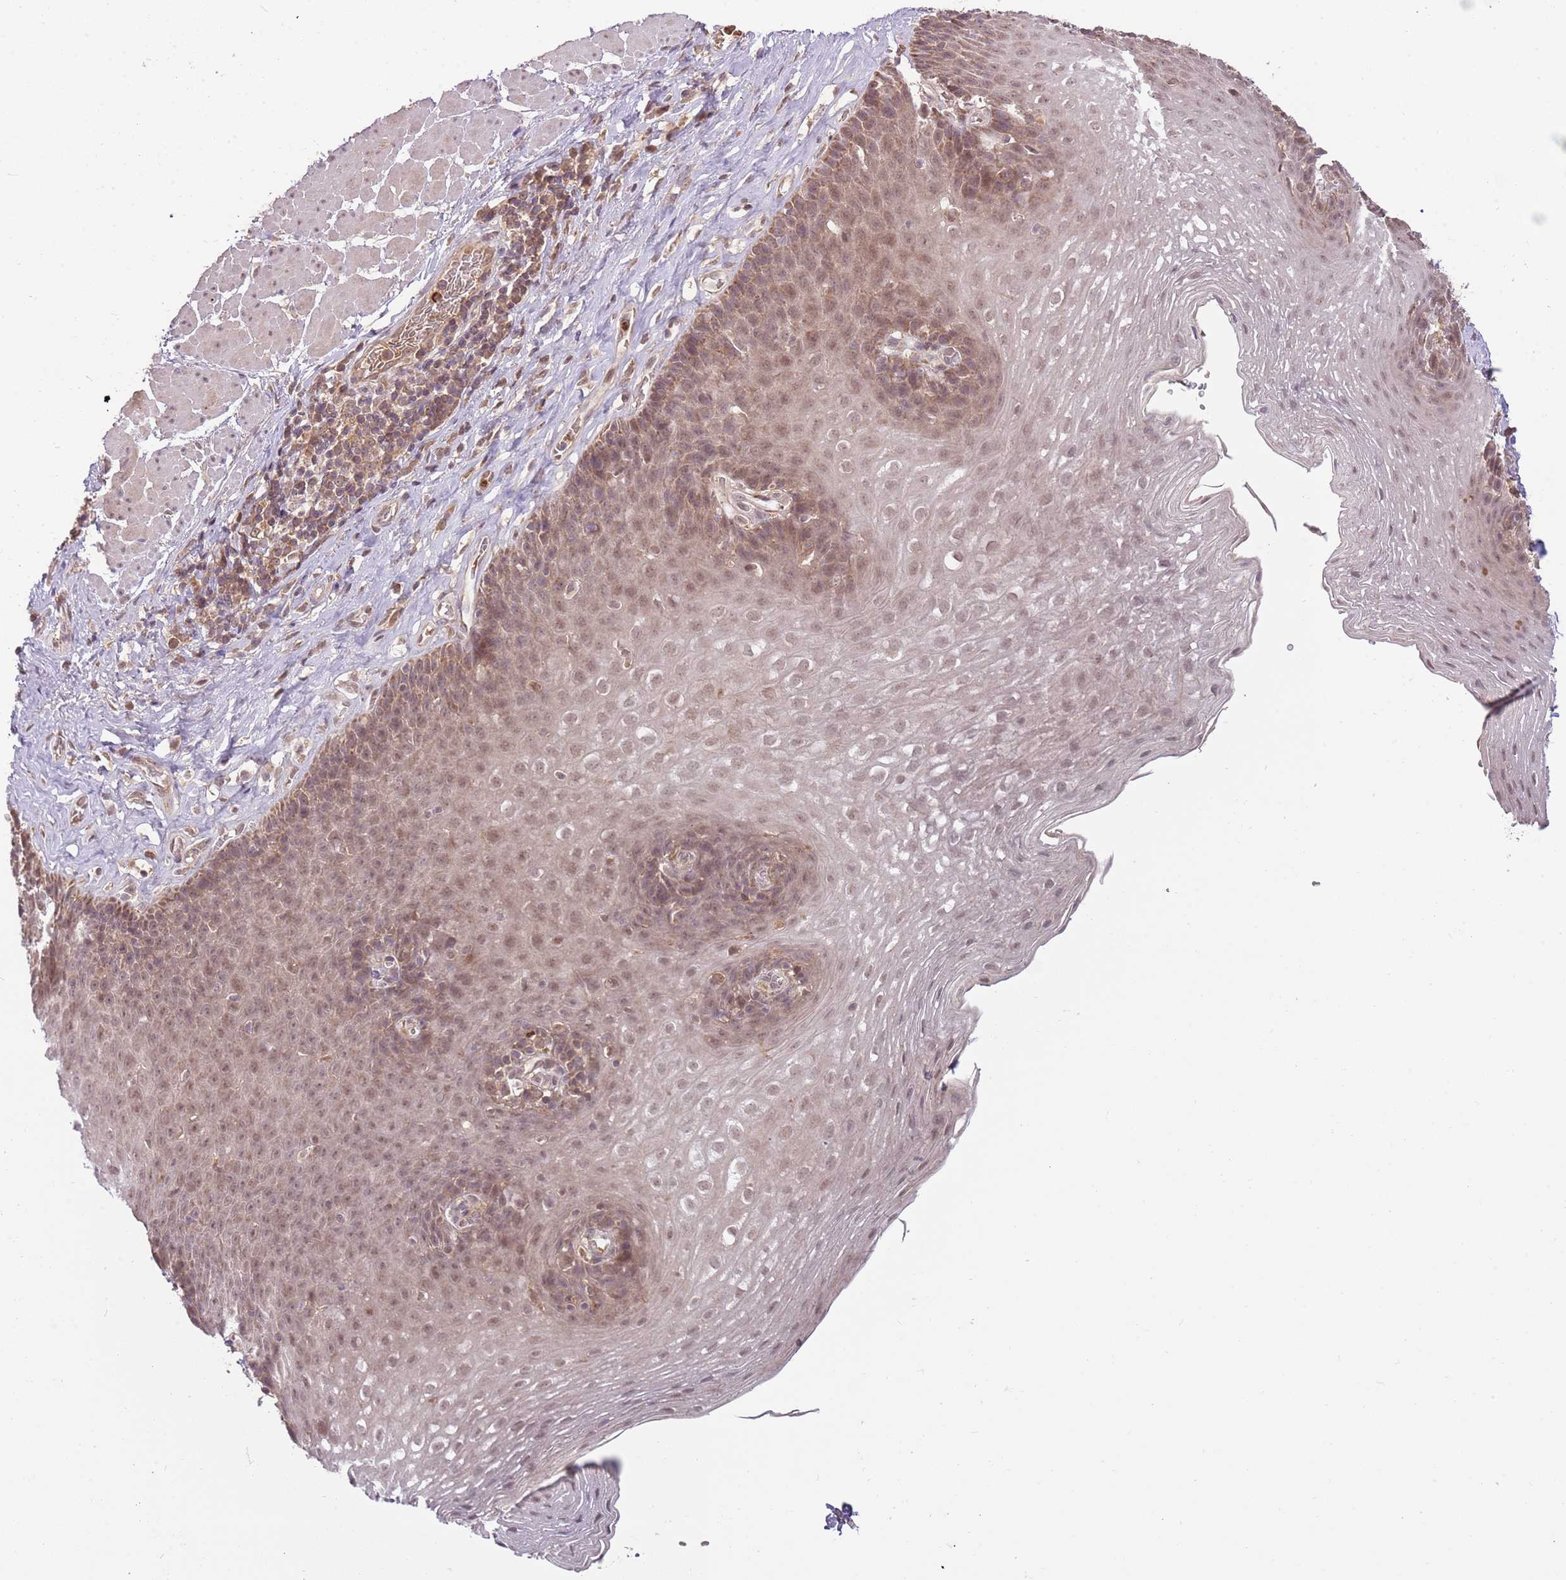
{"staining": {"intensity": "moderate", "quantity": "25%-75%", "location": "cytoplasmic/membranous,nuclear"}, "tissue": "esophagus", "cell_type": "Squamous epithelial cells", "image_type": "normal", "snomed": [{"axis": "morphology", "description": "Normal tissue, NOS"}, {"axis": "topography", "description": "Esophagus"}], "caption": "Brown immunohistochemical staining in unremarkable esophagus shows moderate cytoplasmic/membranous,nuclear staining in about 25%-75% of squamous epithelial cells.", "gene": "NBPF4", "patient": {"sex": "female", "age": 66}}